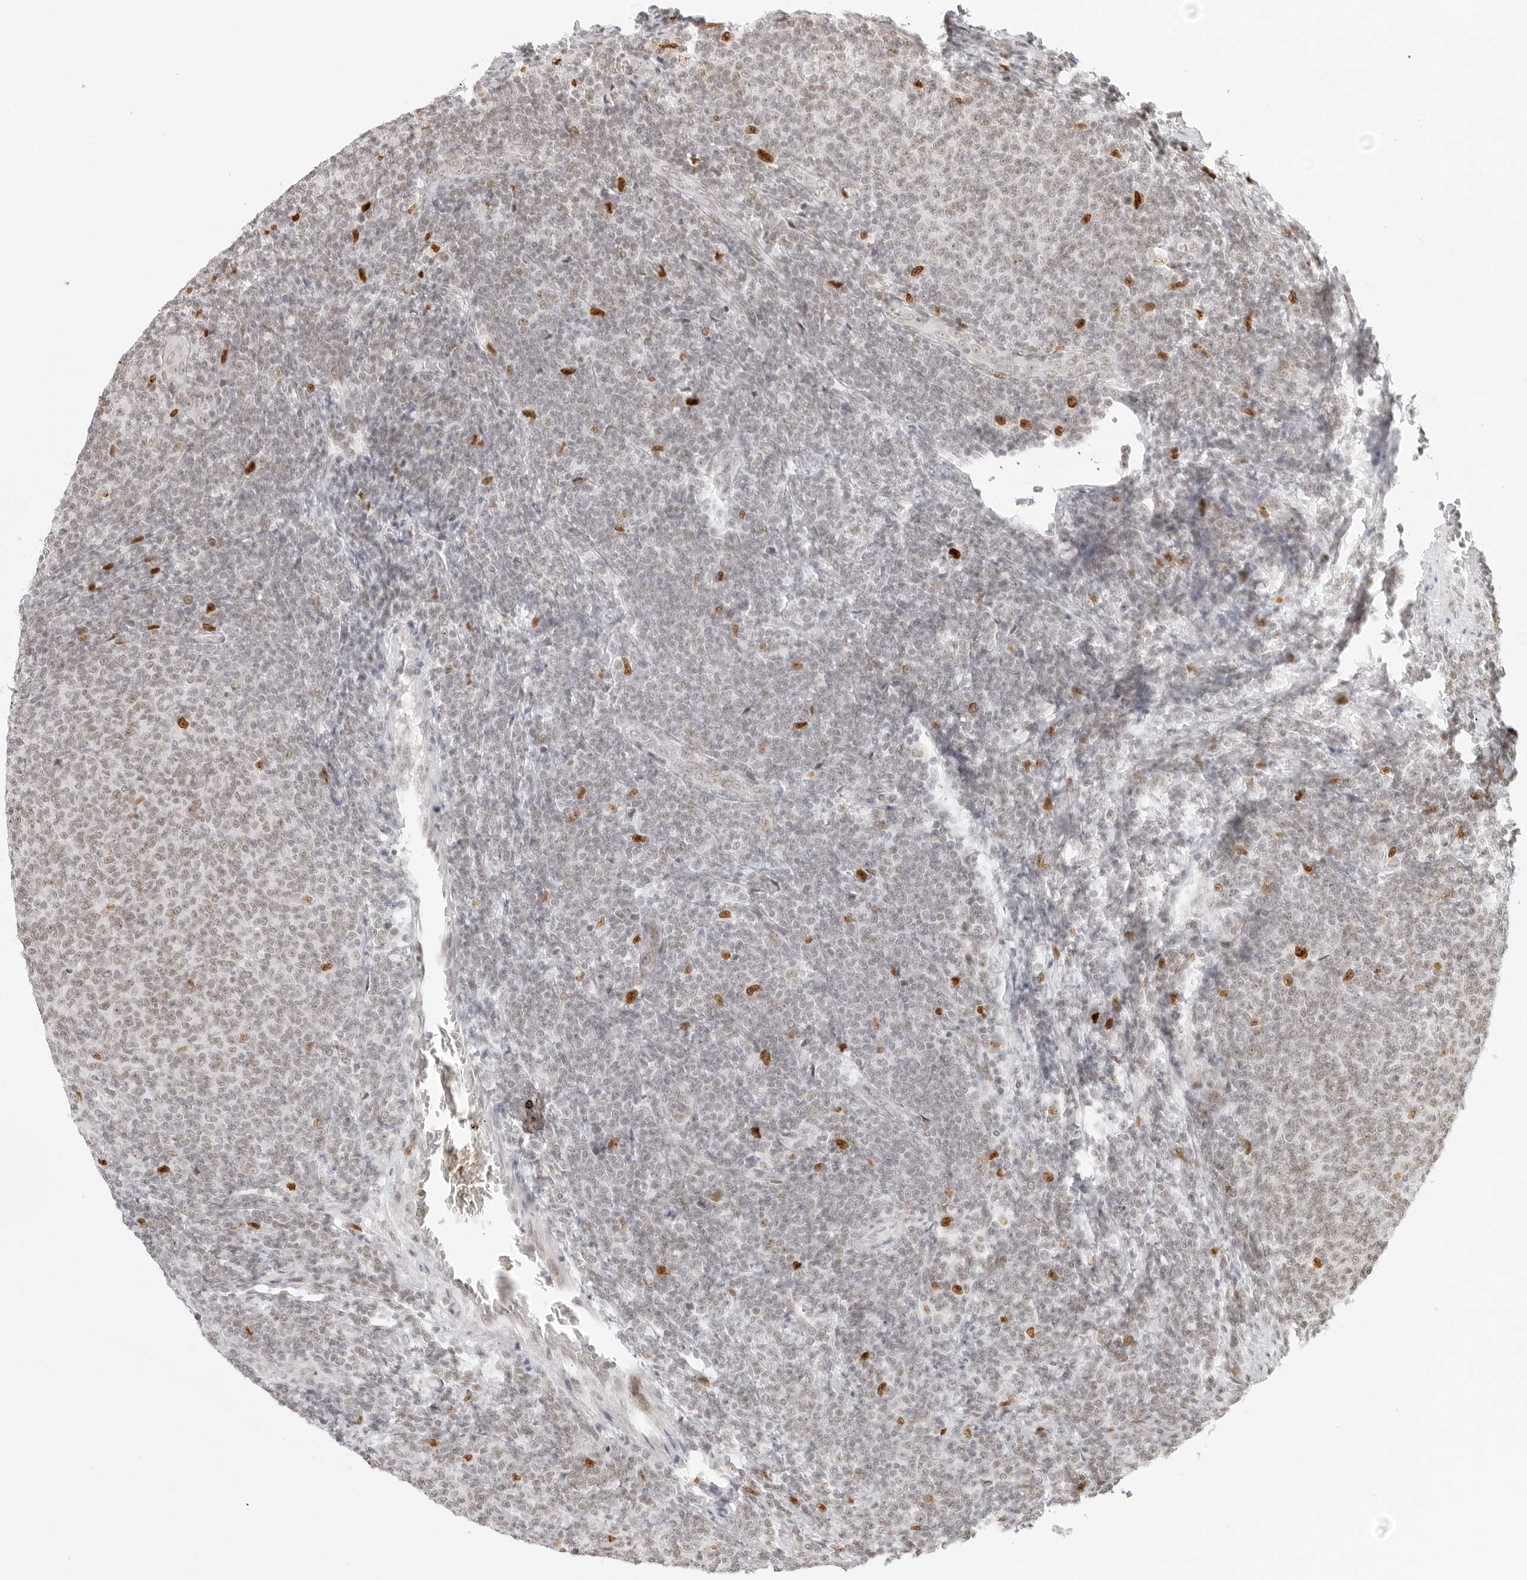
{"staining": {"intensity": "weak", "quantity": "<25%", "location": "nuclear"}, "tissue": "lymphoma", "cell_type": "Tumor cells", "image_type": "cancer", "snomed": [{"axis": "morphology", "description": "Malignant lymphoma, non-Hodgkin's type, Low grade"}, {"axis": "topography", "description": "Lymph node"}], "caption": "Human lymphoma stained for a protein using immunohistochemistry exhibits no expression in tumor cells.", "gene": "RCC1", "patient": {"sex": "male", "age": 66}}